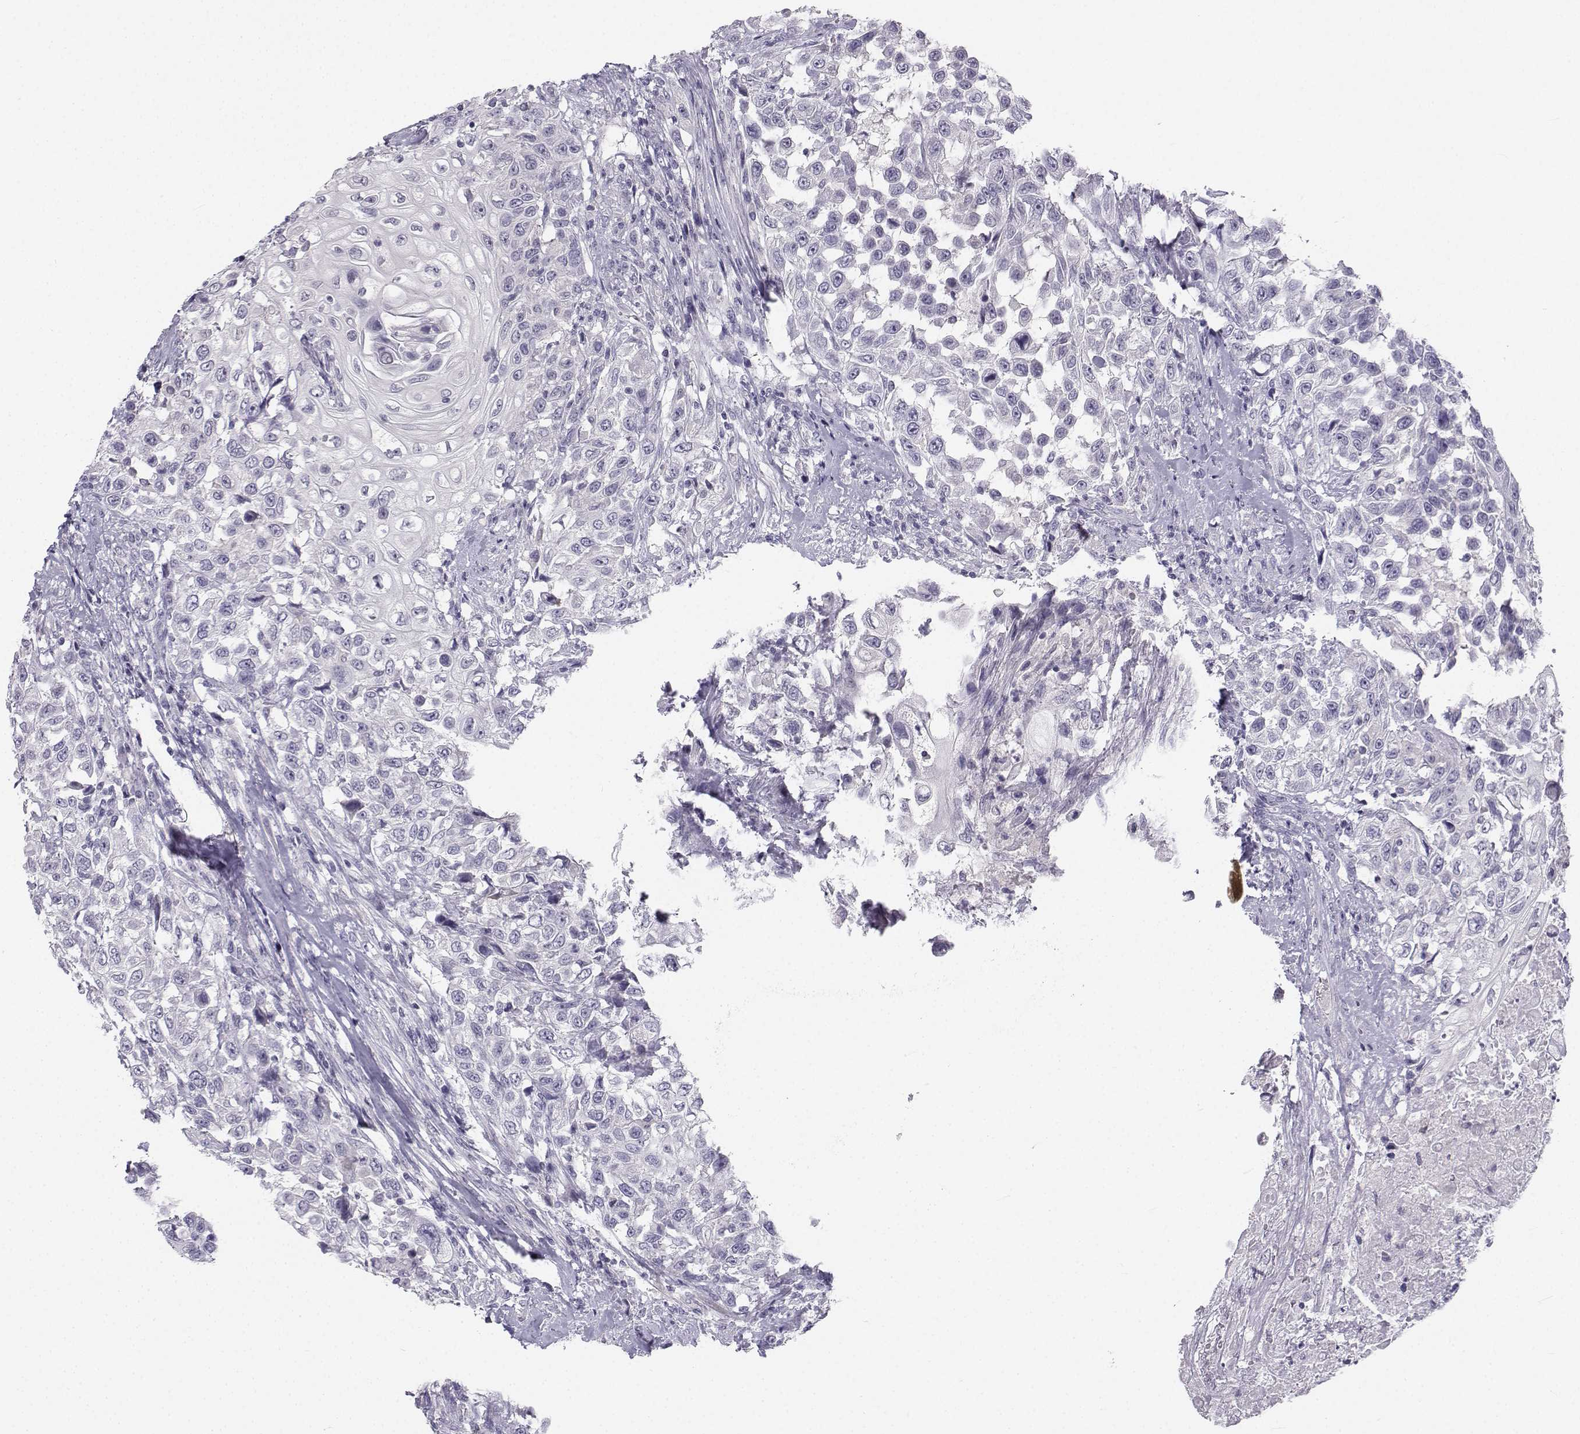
{"staining": {"intensity": "negative", "quantity": "none", "location": "none"}, "tissue": "urothelial cancer", "cell_type": "Tumor cells", "image_type": "cancer", "snomed": [{"axis": "morphology", "description": "Urothelial carcinoma, High grade"}, {"axis": "topography", "description": "Urinary bladder"}], "caption": "This histopathology image is of urothelial cancer stained with immunohistochemistry to label a protein in brown with the nuclei are counter-stained blue. There is no positivity in tumor cells.", "gene": "SYCE1", "patient": {"sex": "female", "age": 56}}